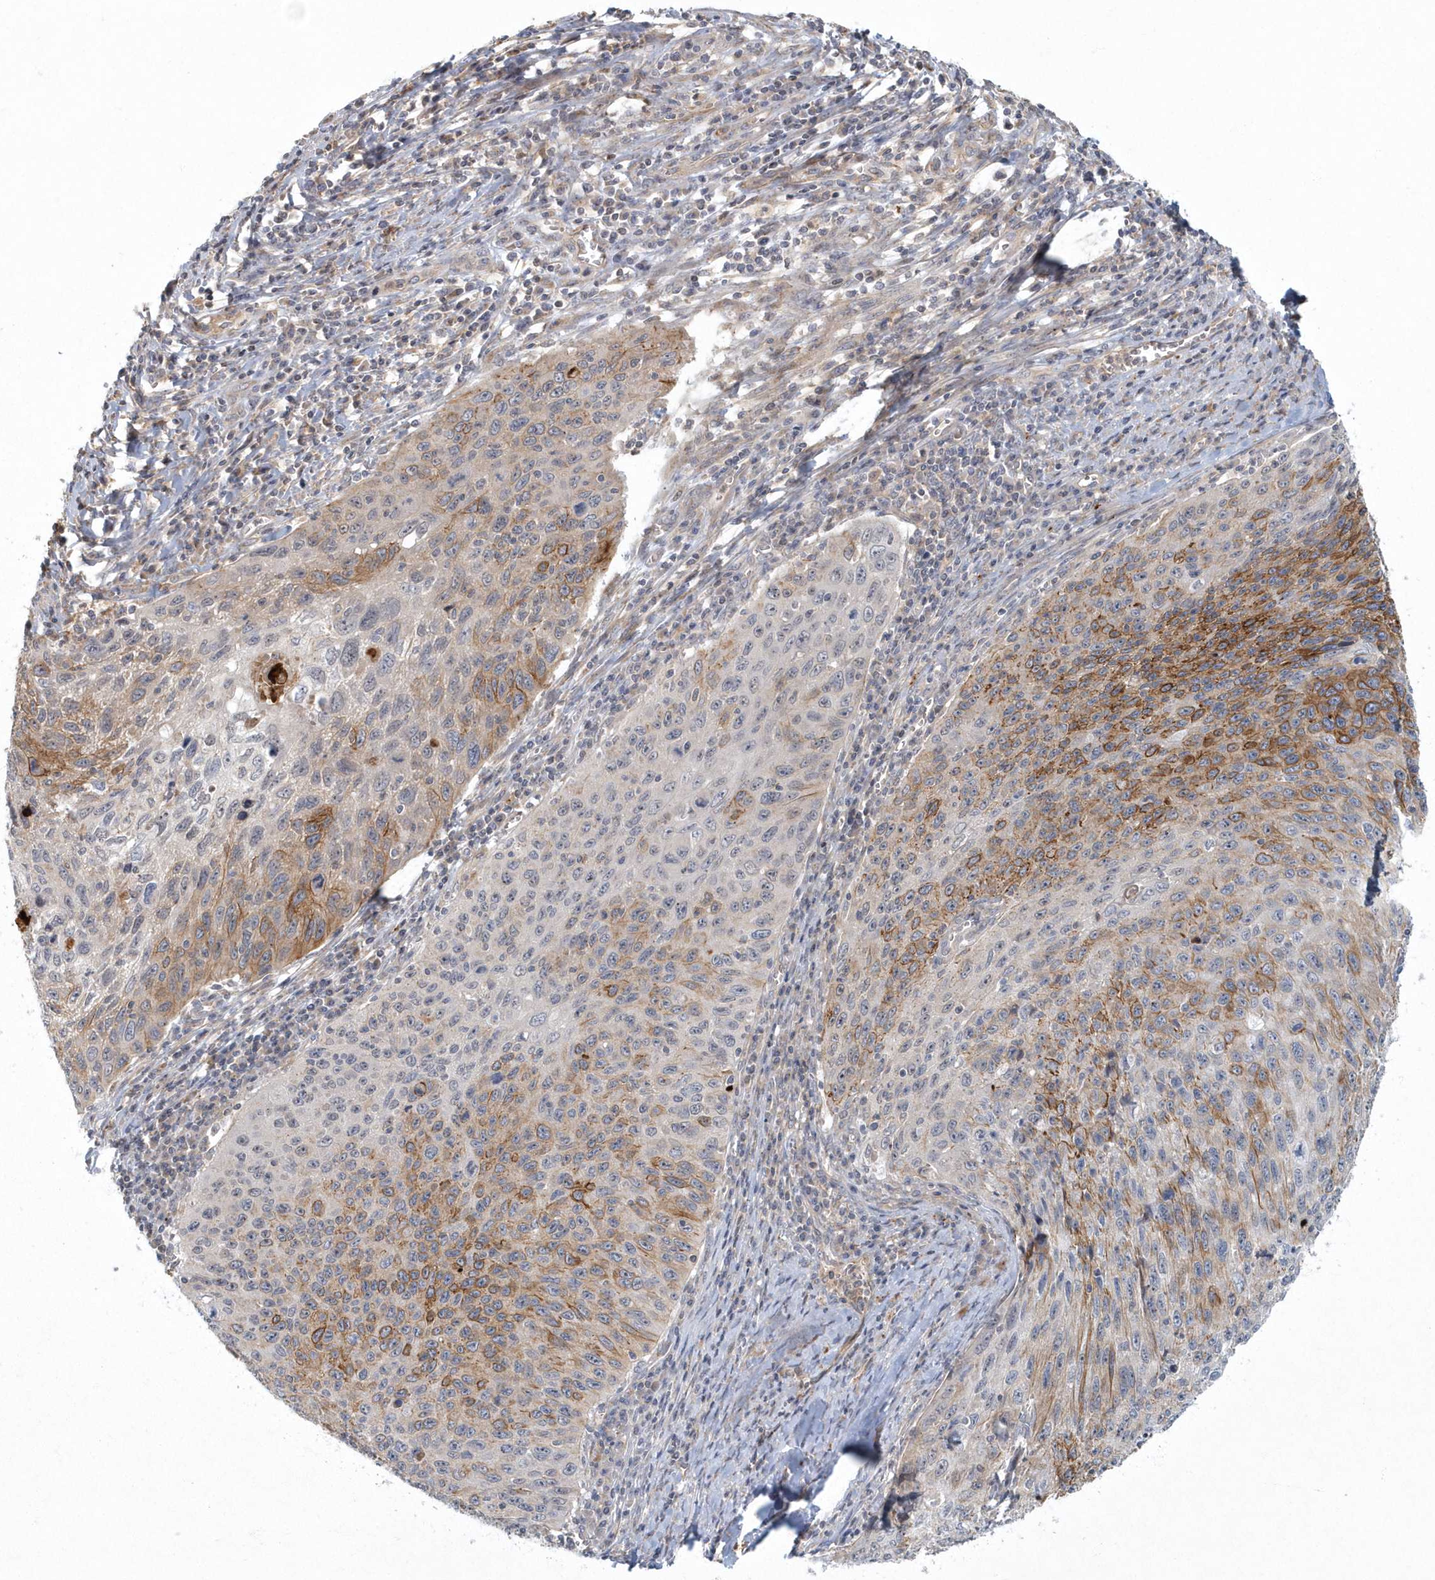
{"staining": {"intensity": "moderate", "quantity": "25%-75%", "location": "cytoplasmic/membranous"}, "tissue": "cervical cancer", "cell_type": "Tumor cells", "image_type": "cancer", "snomed": [{"axis": "morphology", "description": "Squamous cell carcinoma, NOS"}, {"axis": "topography", "description": "Cervix"}], "caption": "Cervical squamous cell carcinoma tissue shows moderate cytoplasmic/membranous expression in approximately 25%-75% of tumor cells, visualized by immunohistochemistry.", "gene": "ARHGEF38", "patient": {"sex": "female", "age": 53}}